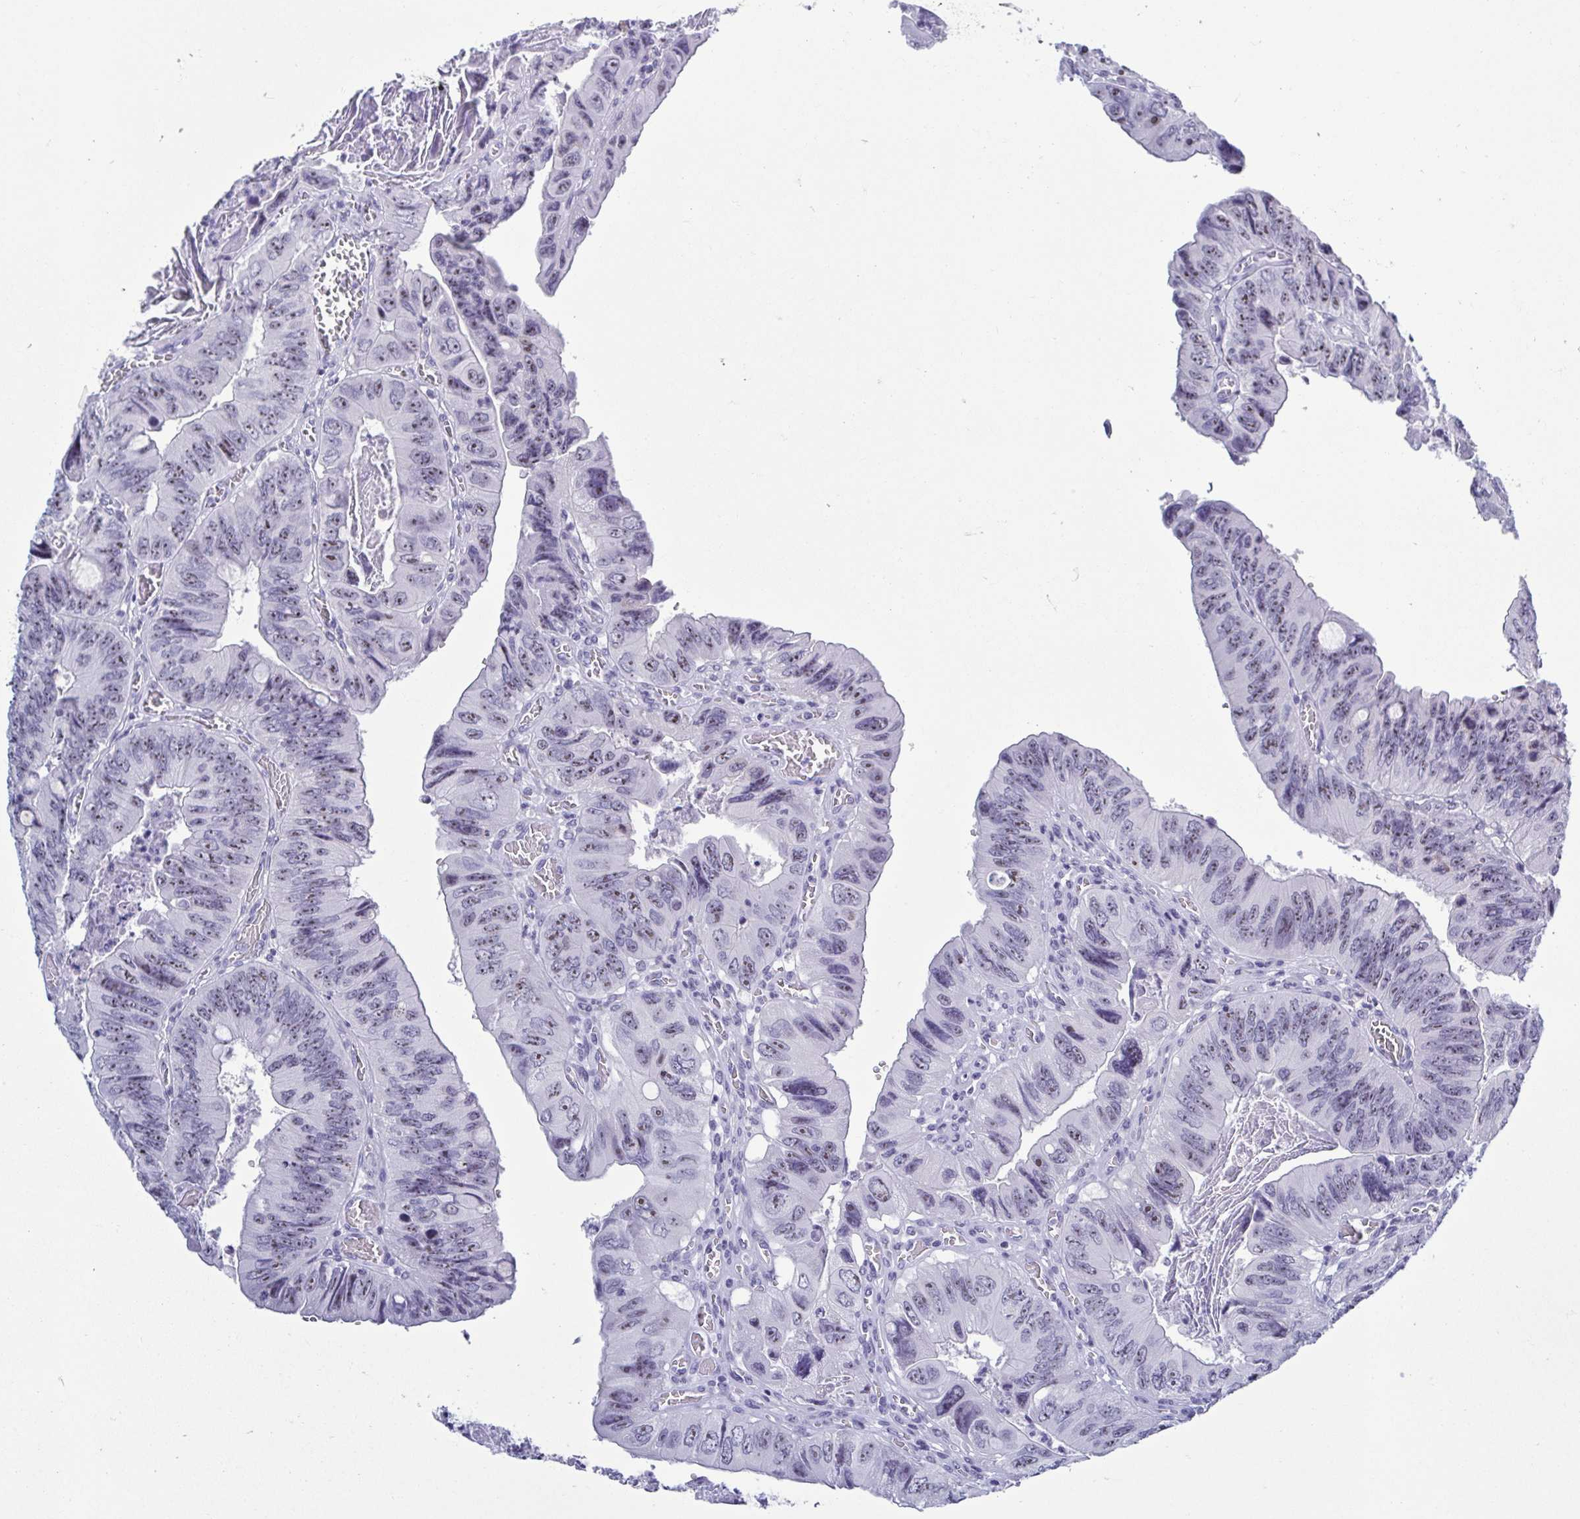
{"staining": {"intensity": "moderate", "quantity": "<25%", "location": "nuclear"}, "tissue": "colorectal cancer", "cell_type": "Tumor cells", "image_type": "cancer", "snomed": [{"axis": "morphology", "description": "Adenocarcinoma, NOS"}, {"axis": "topography", "description": "Colon"}], "caption": "Immunohistochemical staining of human colorectal adenocarcinoma demonstrates low levels of moderate nuclear protein expression in approximately <25% of tumor cells.", "gene": "BZW1", "patient": {"sex": "female", "age": 84}}